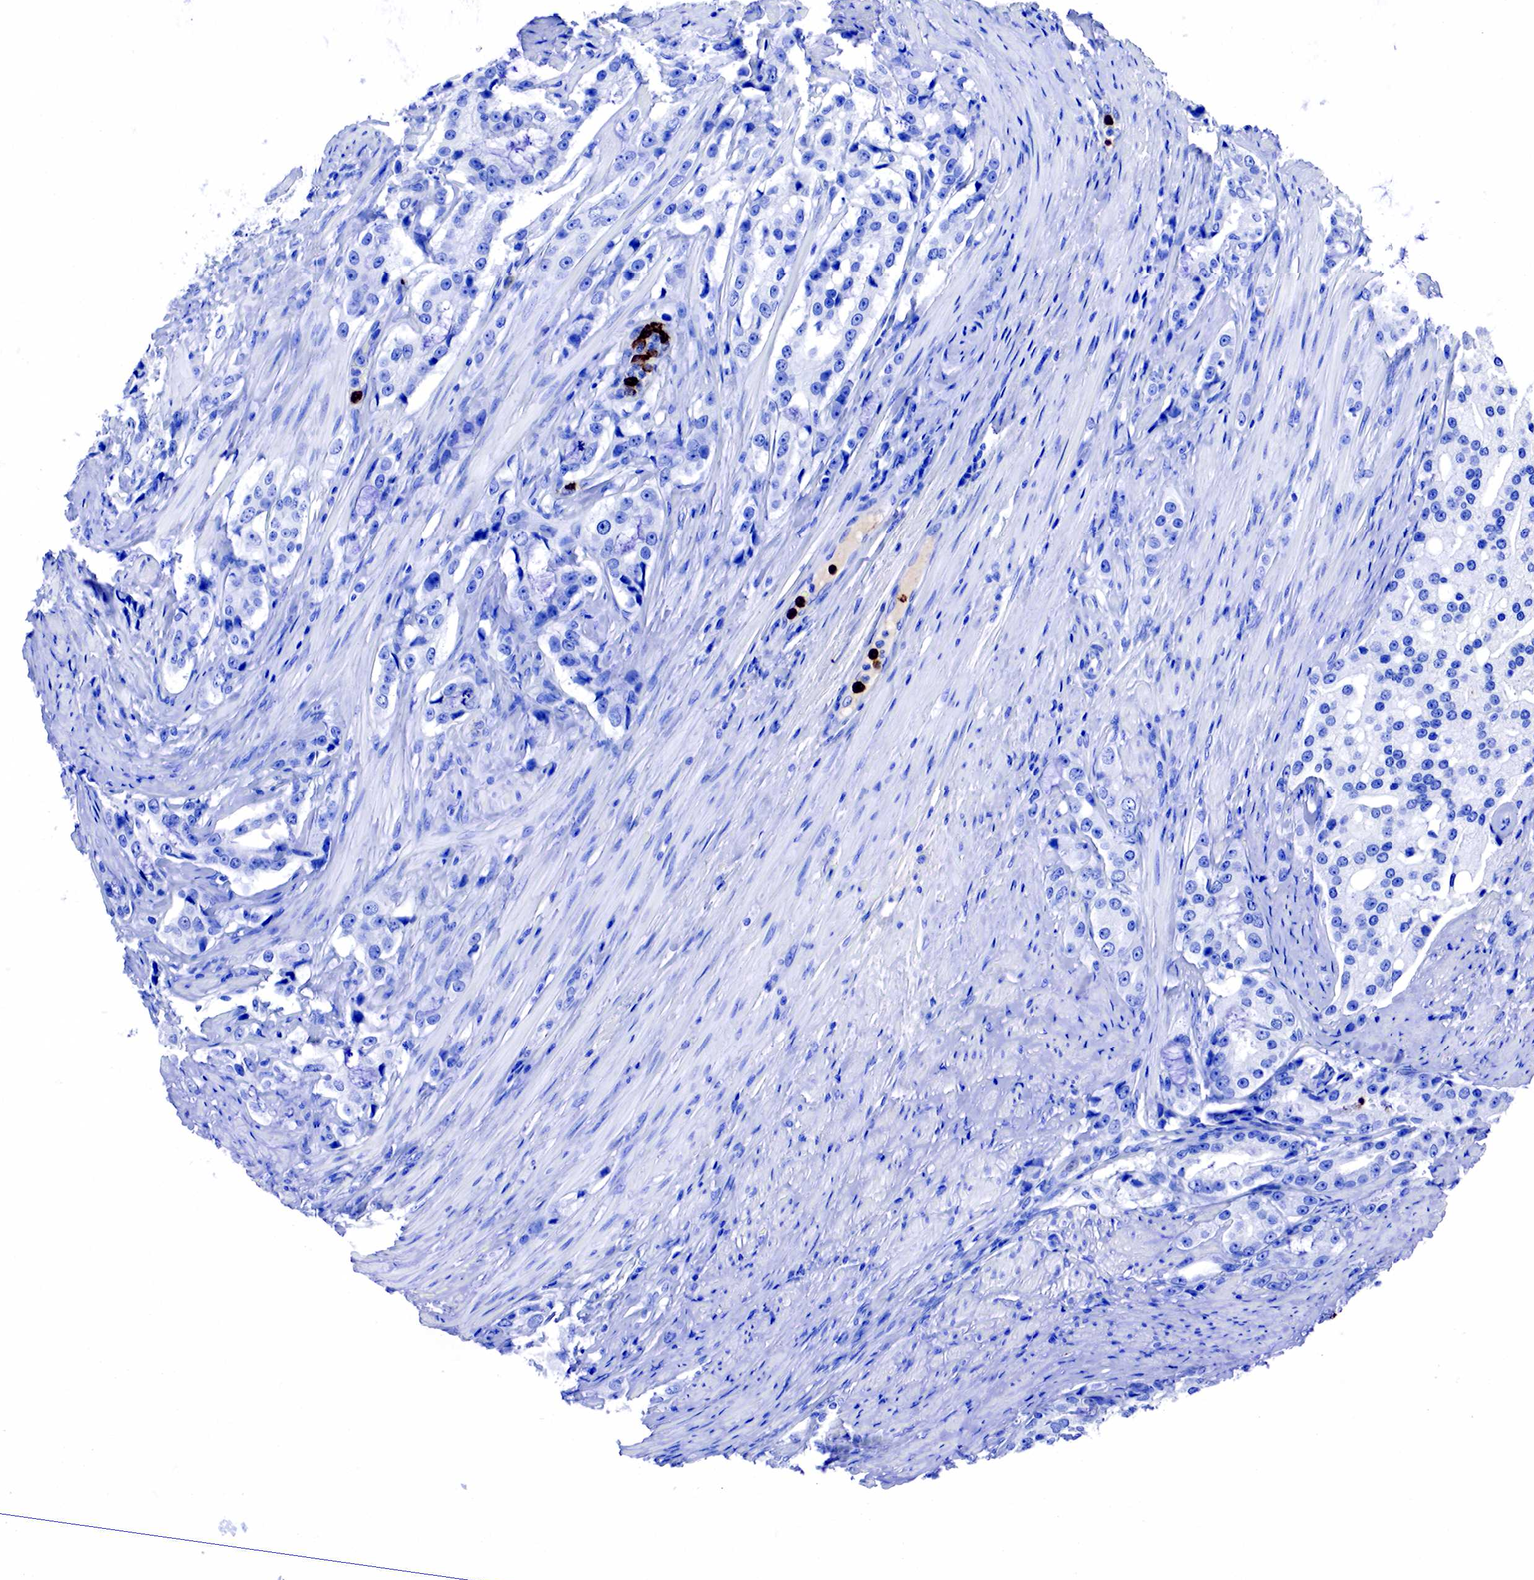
{"staining": {"intensity": "negative", "quantity": "none", "location": "none"}, "tissue": "prostate cancer", "cell_type": "Tumor cells", "image_type": "cancer", "snomed": [{"axis": "morphology", "description": "Adenocarcinoma, Medium grade"}, {"axis": "topography", "description": "Prostate"}], "caption": "There is no significant positivity in tumor cells of prostate cancer (adenocarcinoma (medium-grade)).", "gene": "FUT4", "patient": {"sex": "male", "age": 72}}